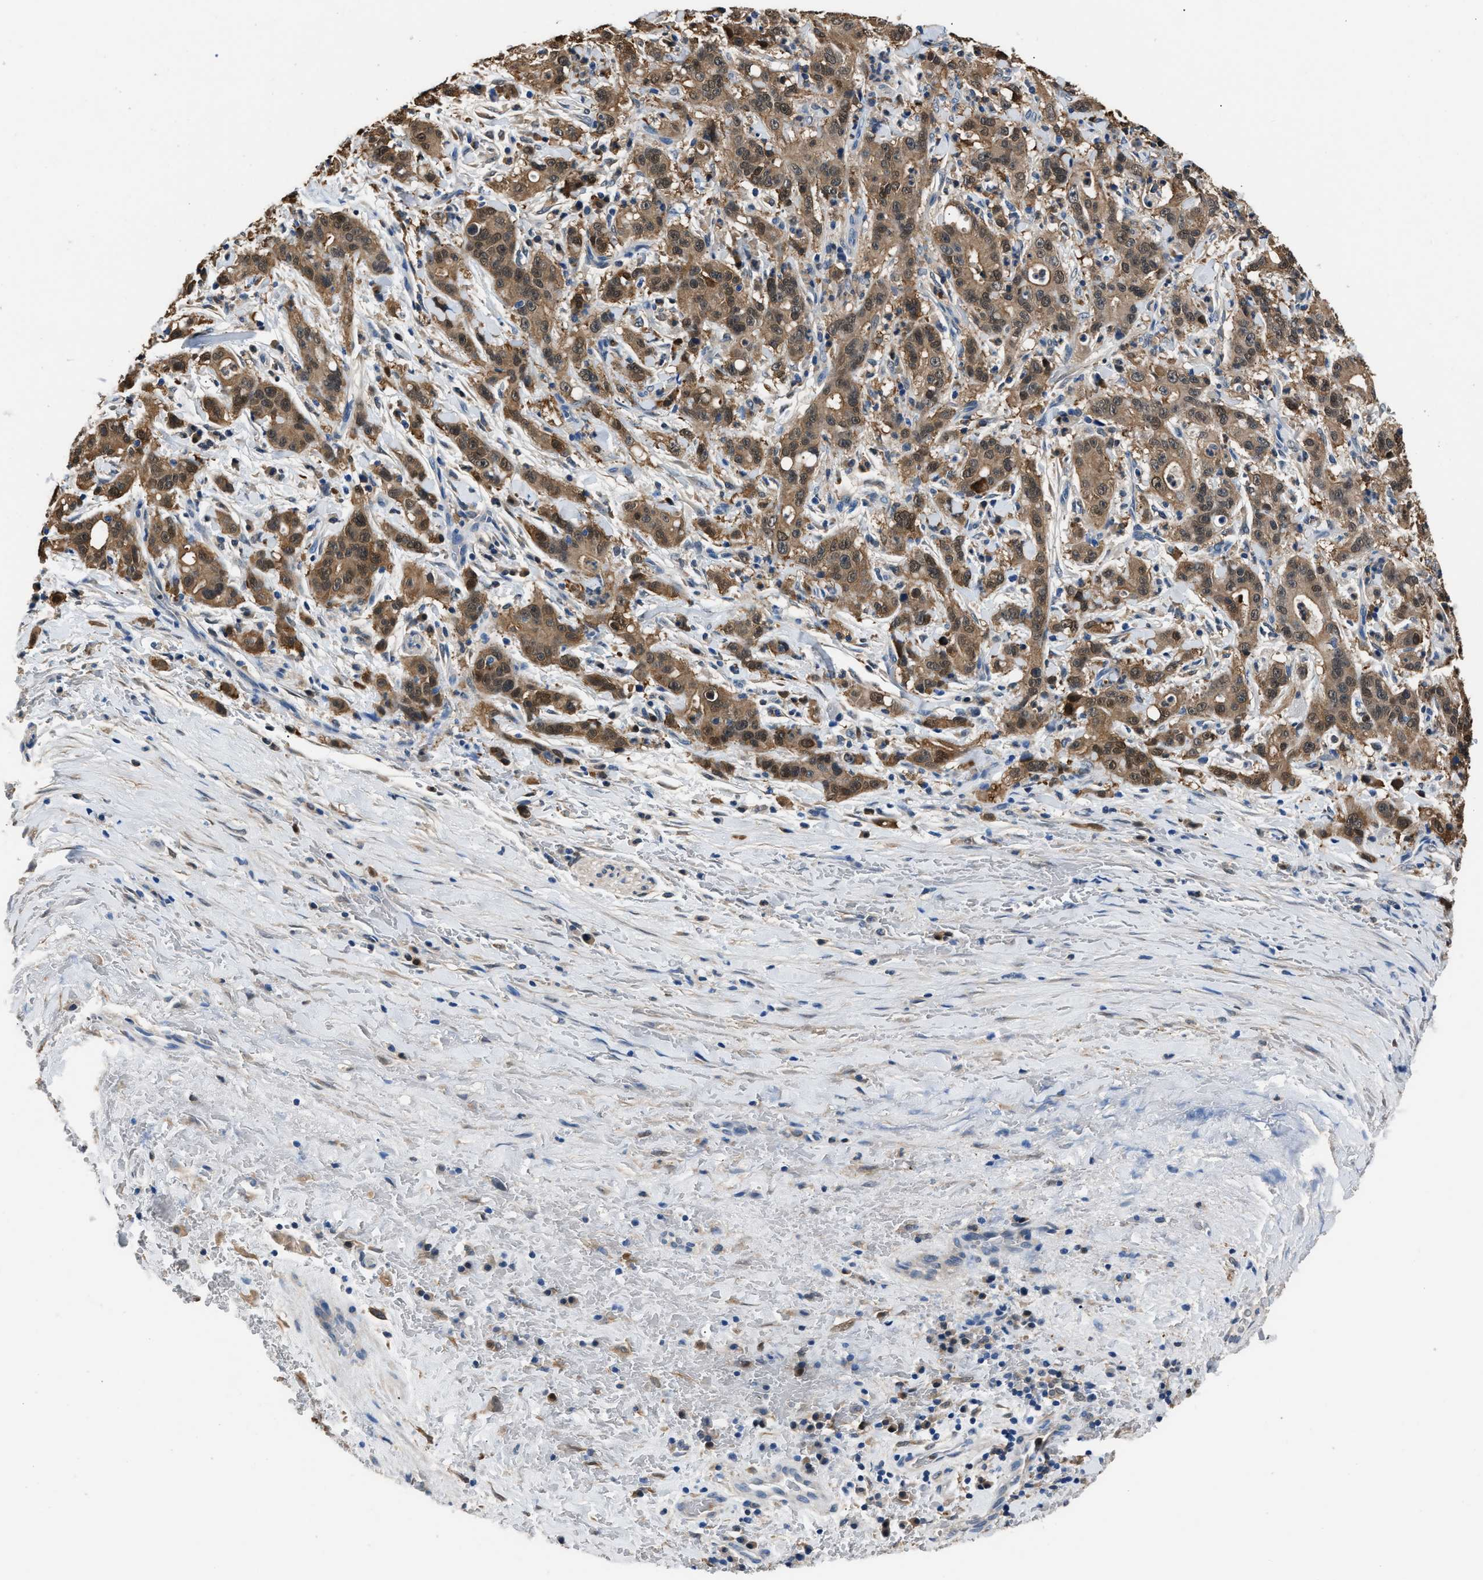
{"staining": {"intensity": "moderate", "quantity": ">75%", "location": "cytoplasmic/membranous,nuclear"}, "tissue": "liver cancer", "cell_type": "Tumor cells", "image_type": "cancer", "snomed": [{"axis": "morphology", "description": "Cholangiocarcinoma"}, {"axis": "topography", "description": "Liver"}], "caption": "Protein expression by IHC shows moderate cytoplasmic/membranous and nuclear staining in about >75% of tumor cells in liver cholangiocarcinoma.", "gene": "GSTP1", "patient": {"sex": "female", "age": 38}}